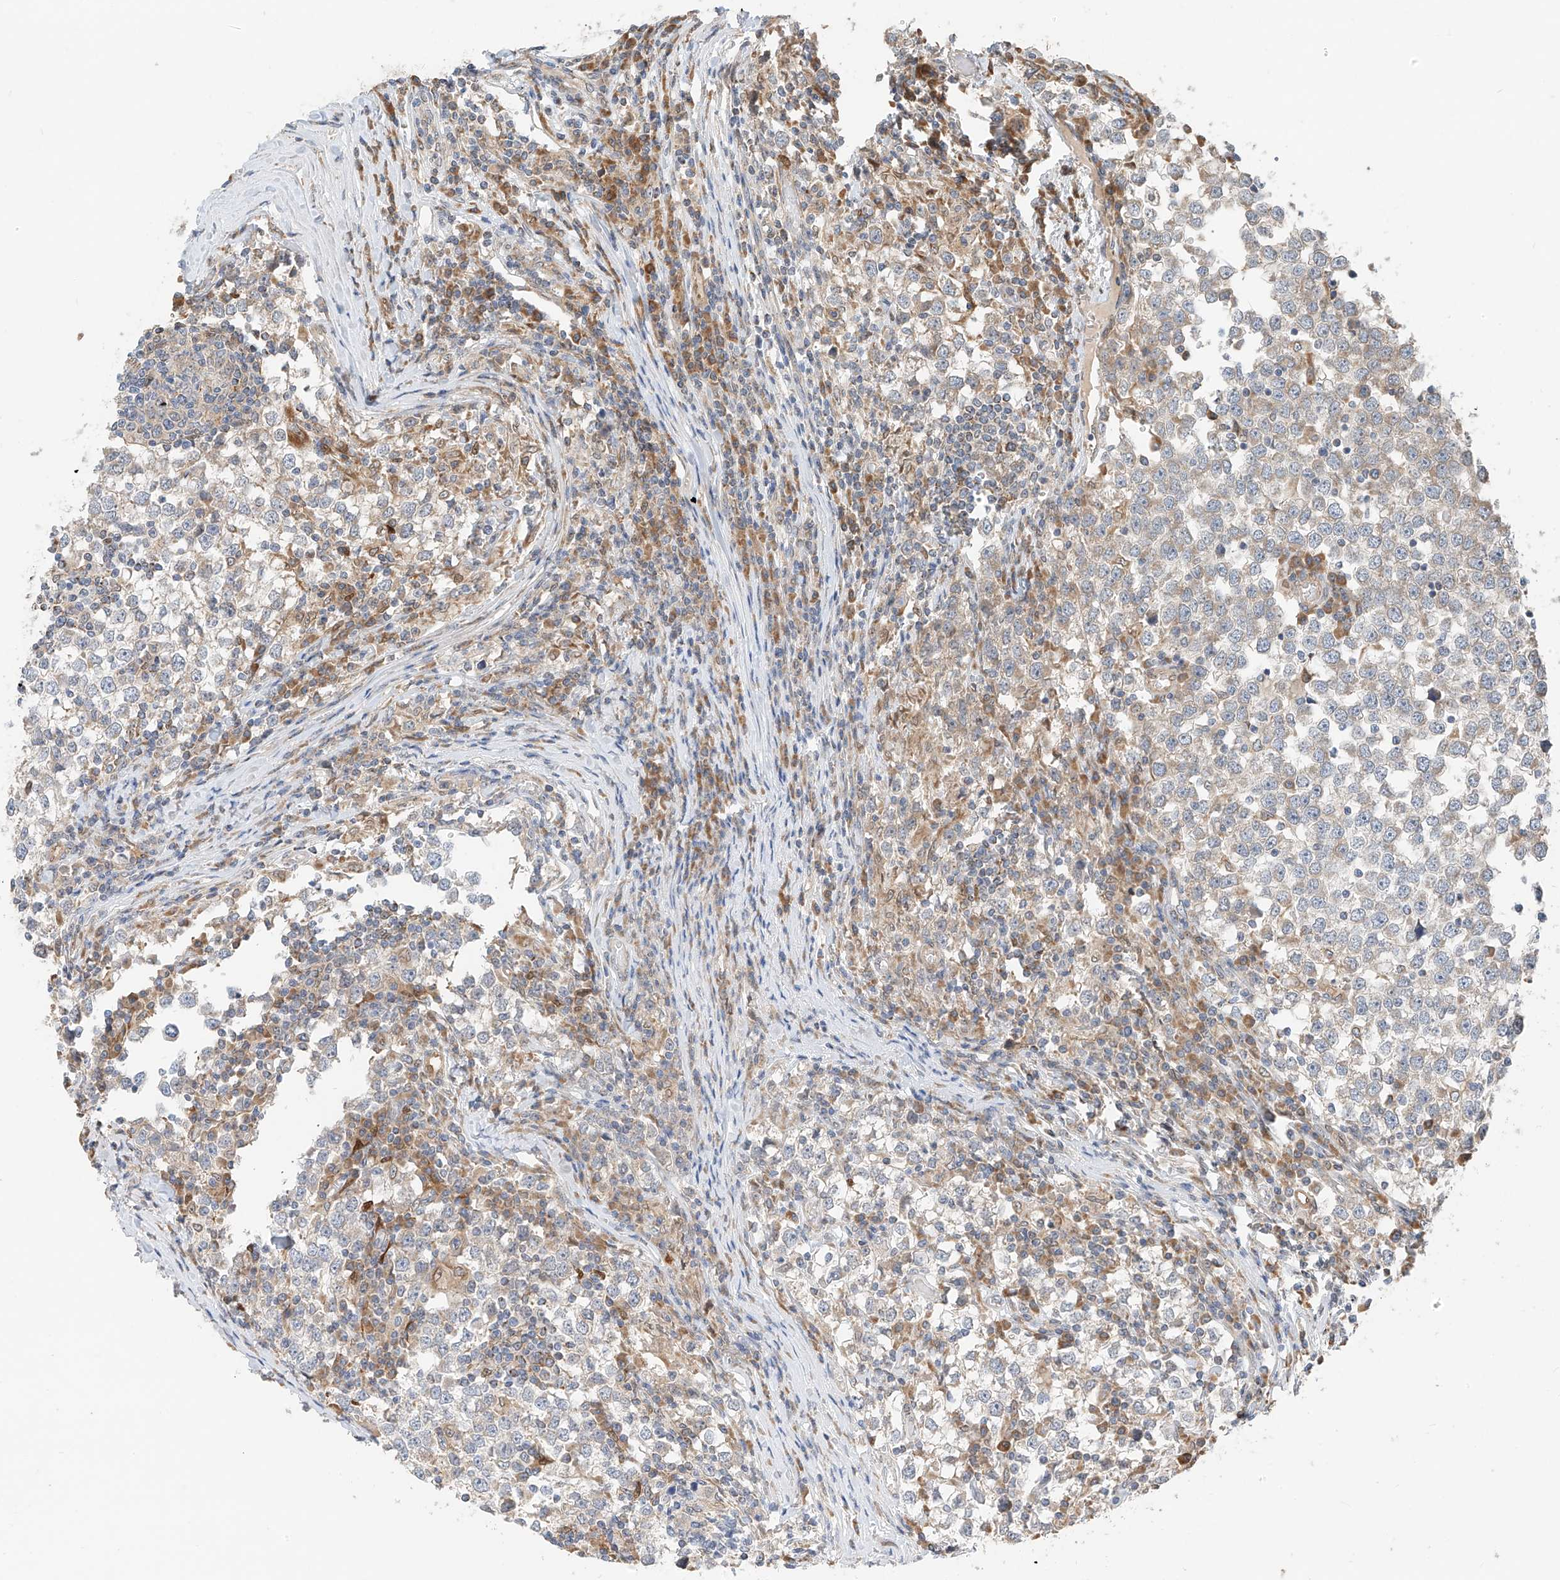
{"staining": {"intensity": "negative", "quantity": "none", "location": "none"}, "tissue": "testis cancer", "cell_type": "Tumor cells", "image_type": "cancer", "snomed": [{"axis": "morphology", "description": "Seminoma, NOS"}, {"axis": "topography", "description": "Testis"}], "caption": "IHC micrograph of seminoma (testis) stained for a protein (brown), which exhibits no expression in tumor cells.", "gene": "PPA2", "patient": {"sex": "male", "age": 65}}